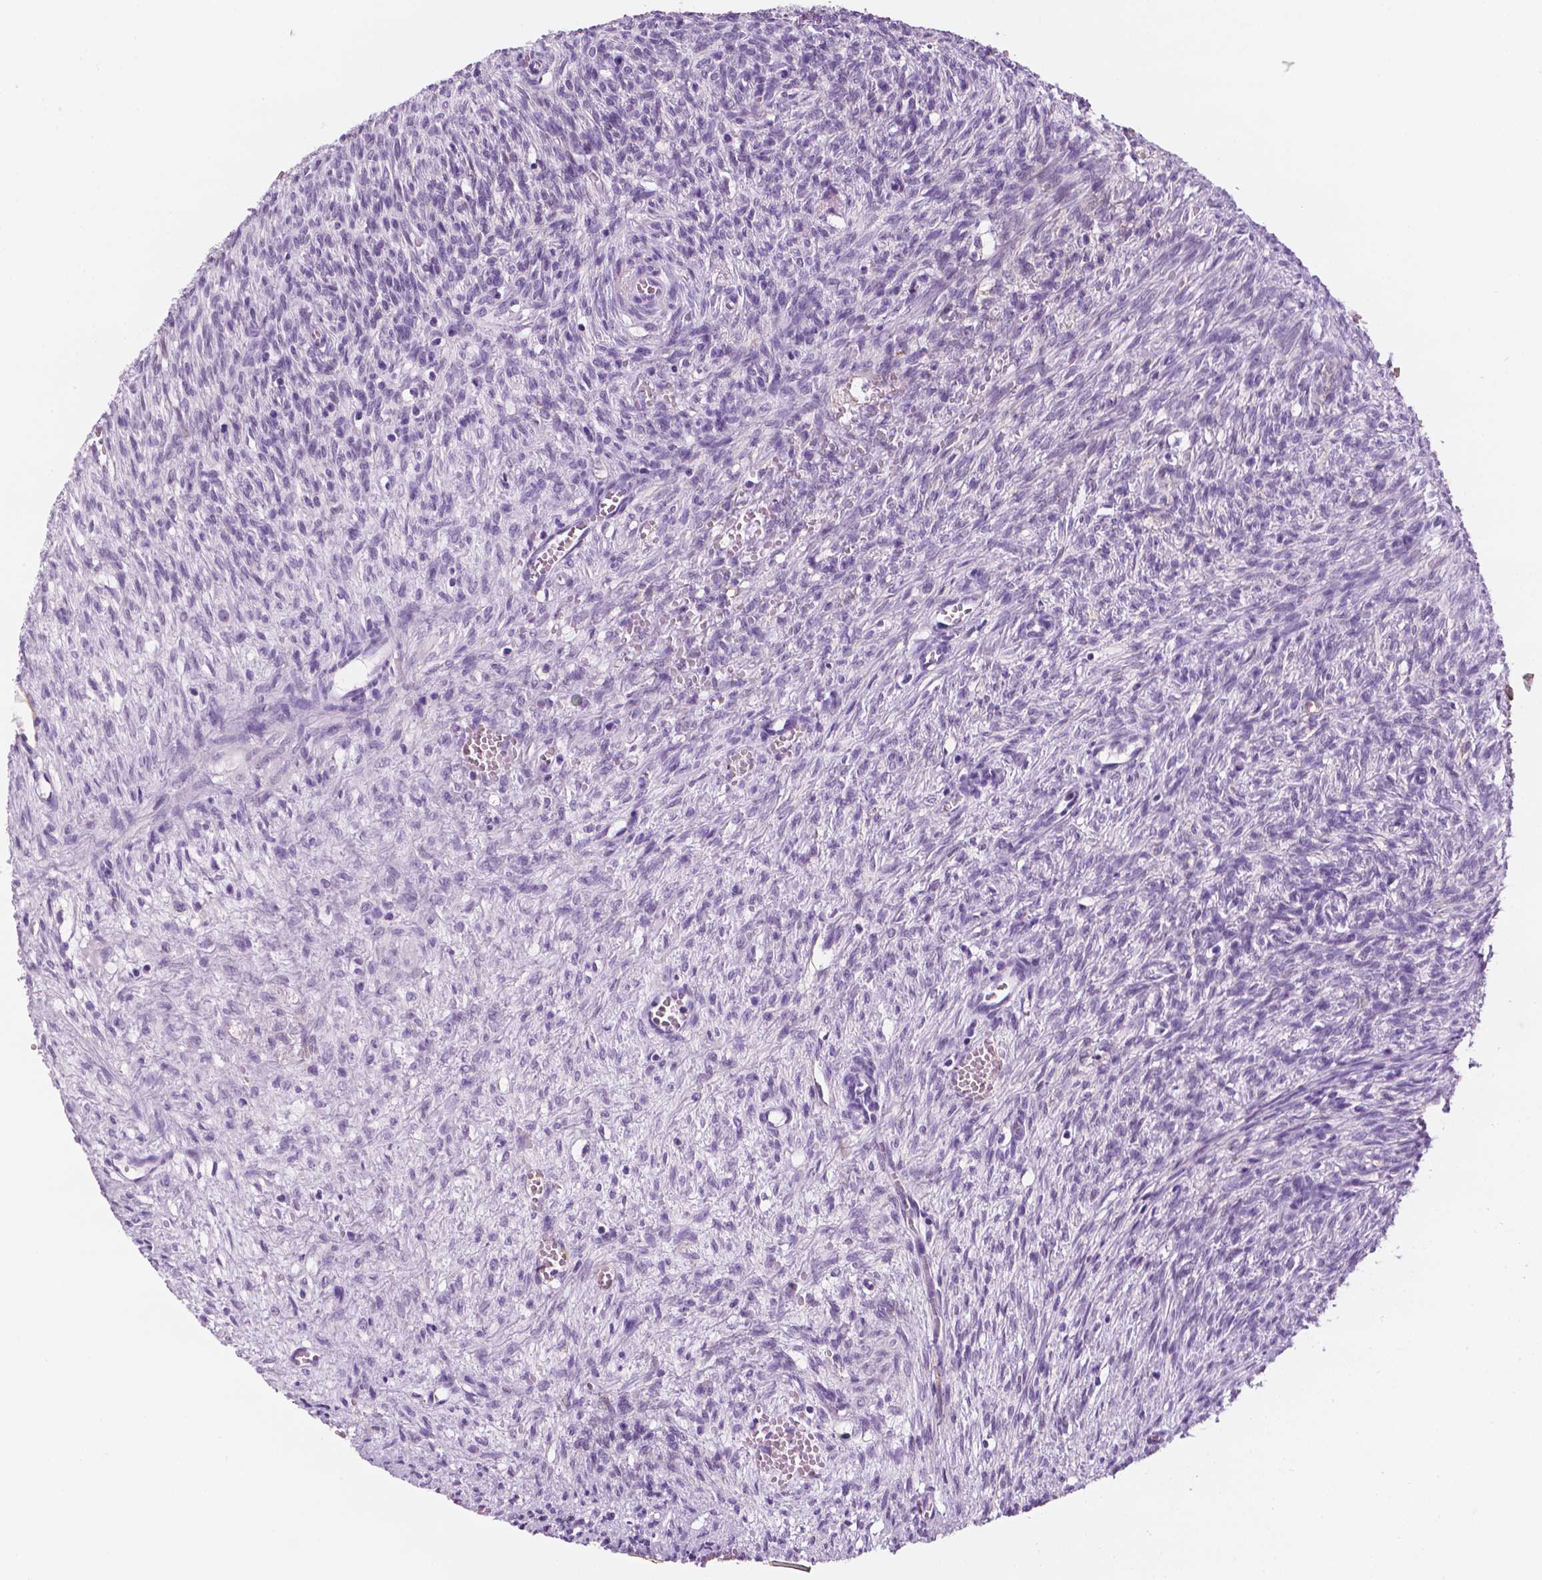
{"staining": {"intensity": "negative", "quantity": "none", "location": "none"}, "tissue": "ovary", "cell_type": "Ovarian stroma cells", "image_type": "normal", "snomed": [{"axis": "morphology", "description": "Normal tissue, NOS"}, {"axis": "topography", "description": "Ovary"}], "caption": "The micrograph reveals no staining of ovarian stroma cells in benign ovary. (DAB (3,3'-diaminobenzidine) immunohistochemistry (IHC), high magnification).", "gene": "PPL", "patient": {"sex": "female", "age": 46}}